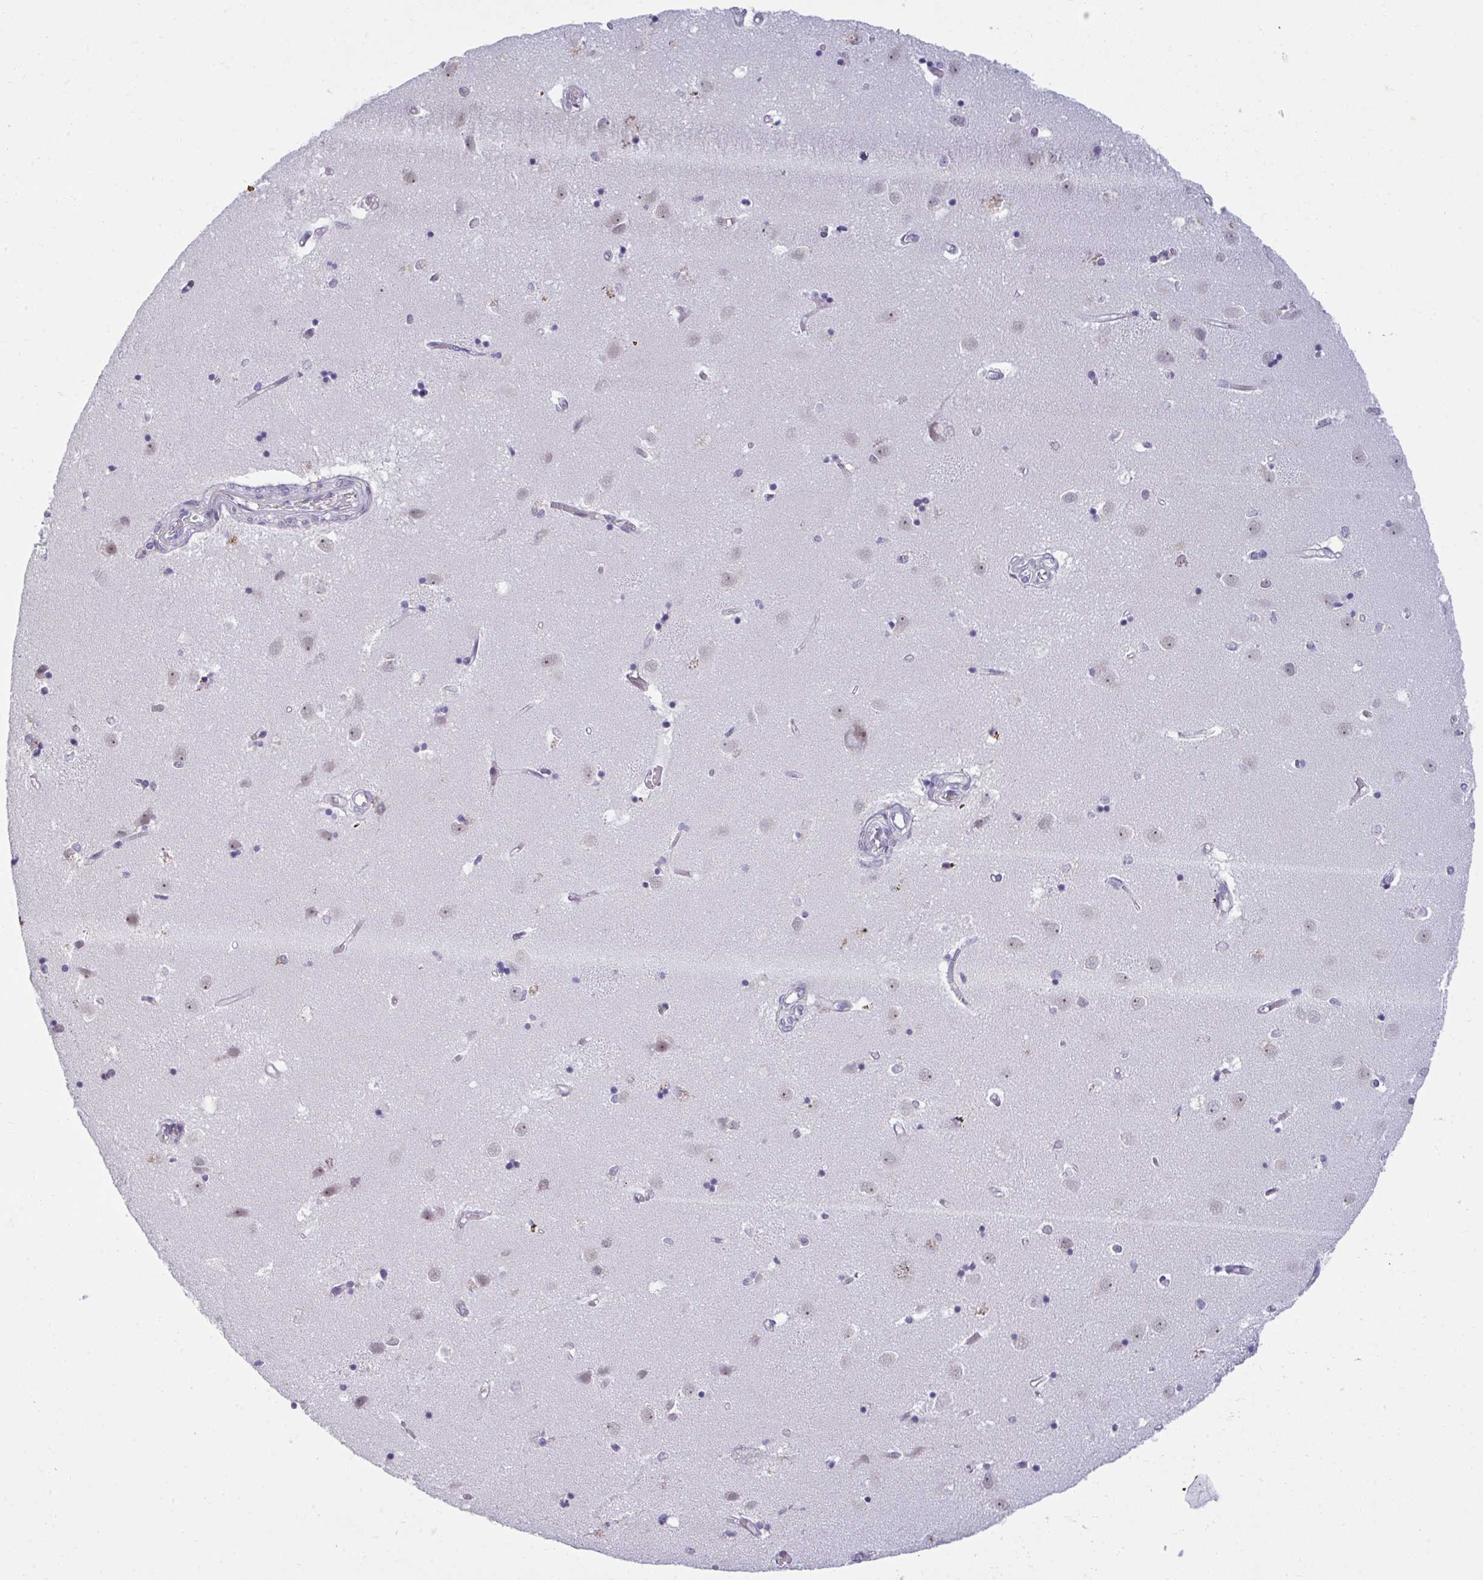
{"staining": {"intensity": "negative", "quantity": "none", "location": "none"}, "tissue": "caudate", "cell_type": "Glial cells", "image_type": "normal", "snomed": [{"axis": "morphology", "description": "Normal tissue, NOS"}, {"axis": "topography", "description": "Lateral ventricle wall"}], "caption": "A micrograph of human caudate is negative for staining in glial cells. (DAB immunohistochemistry with hematoxylin counter stain).", "gene": "RNASEH1", "patient": {"sex": "male", "age": 54}}